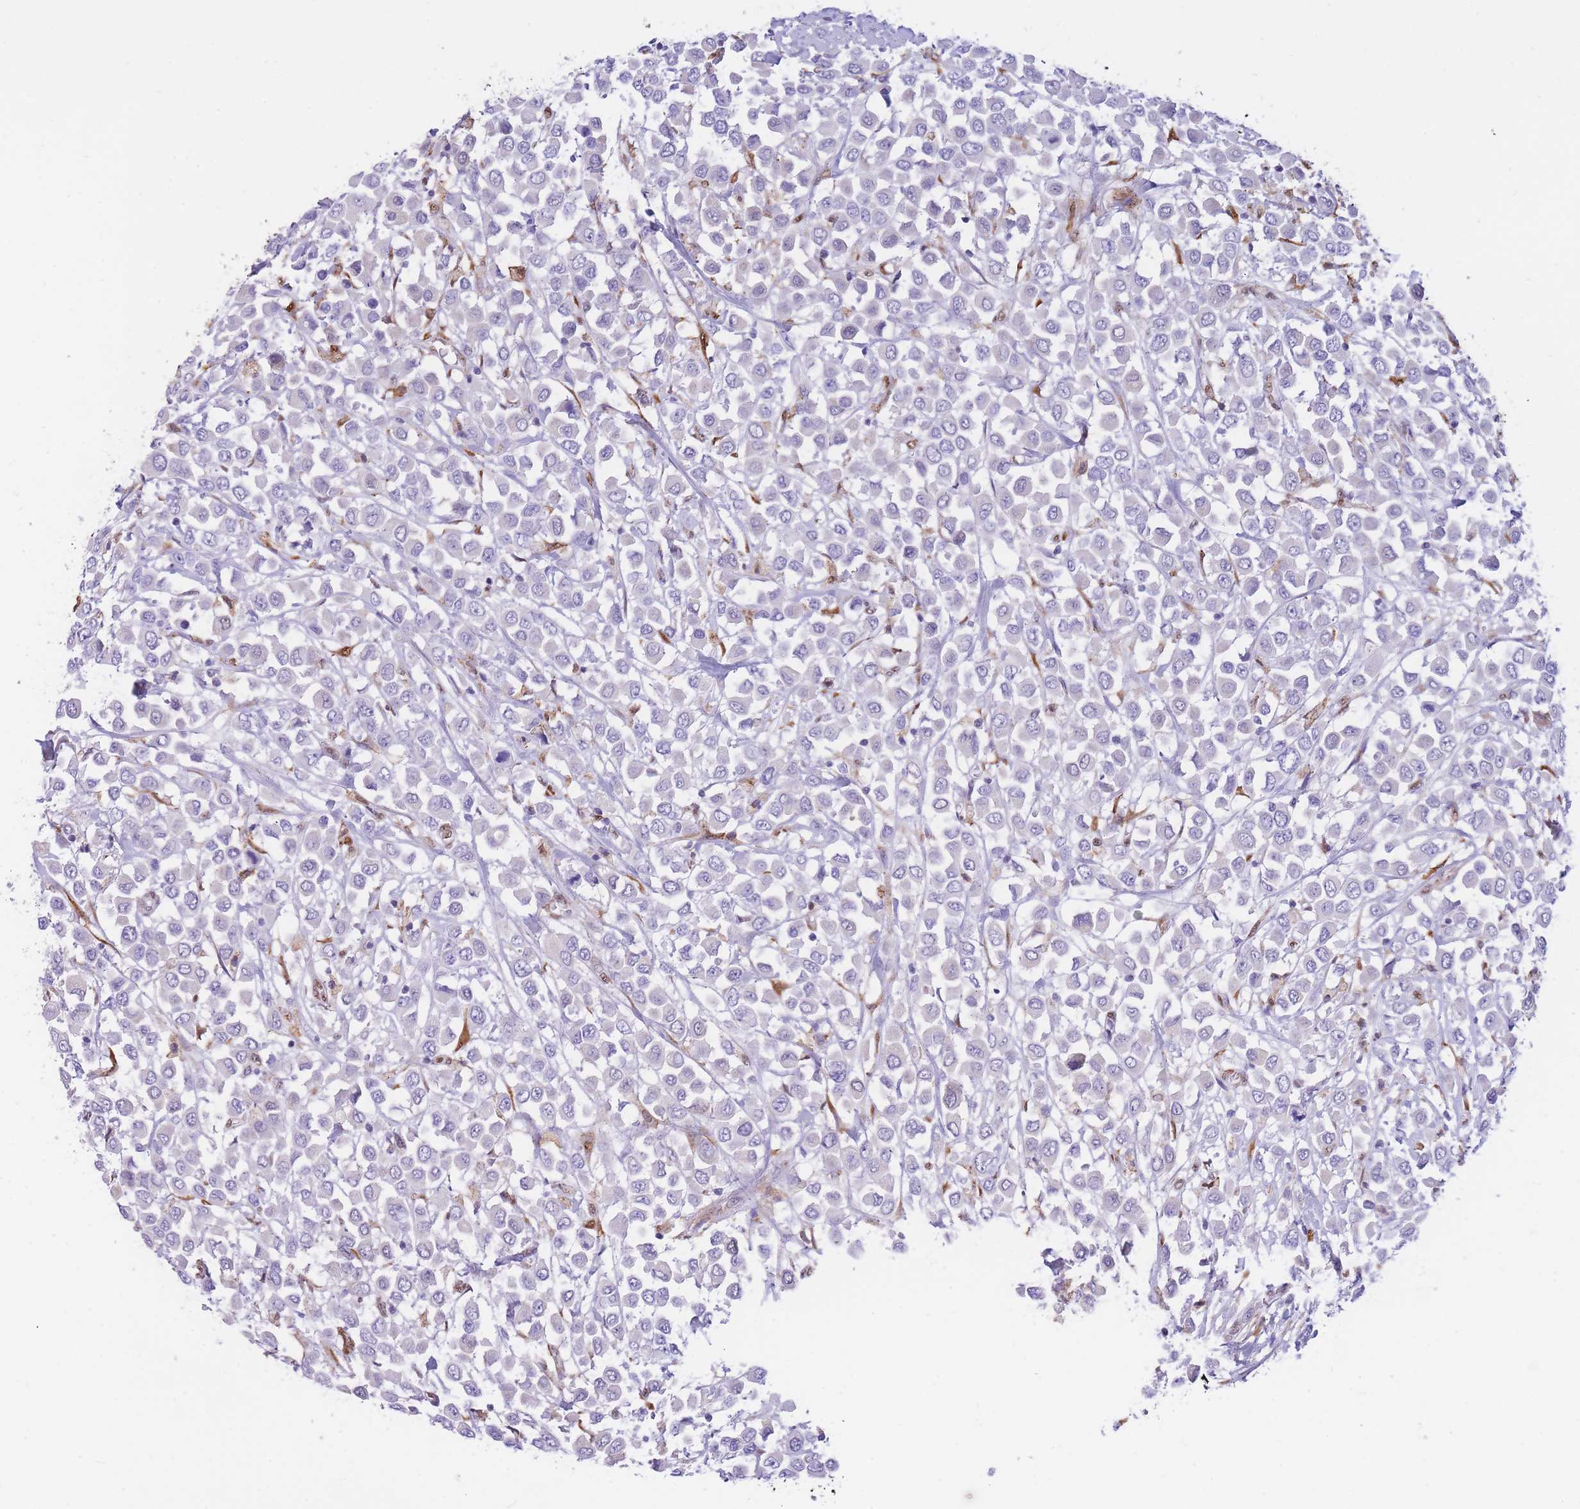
{"staining": {"intensity": "negative", "quantity": "none", "location": "none"}, "tissue": "breast cancer", "cell_type": "Tumor cells", "image_type": "cancer", "snomed": [{"axis": "morphology", "description": "Duct carcinoma"}, {"axis": "topography", "description": "Breast"}], "caption": "High power microscopy image of an IHC micrograph of infiltrating ductal carcinoma (breast), revealing no significant staining in tumor cells.", "gene": "FAM153A", "patient": {"sex": "female", "age": 61}}